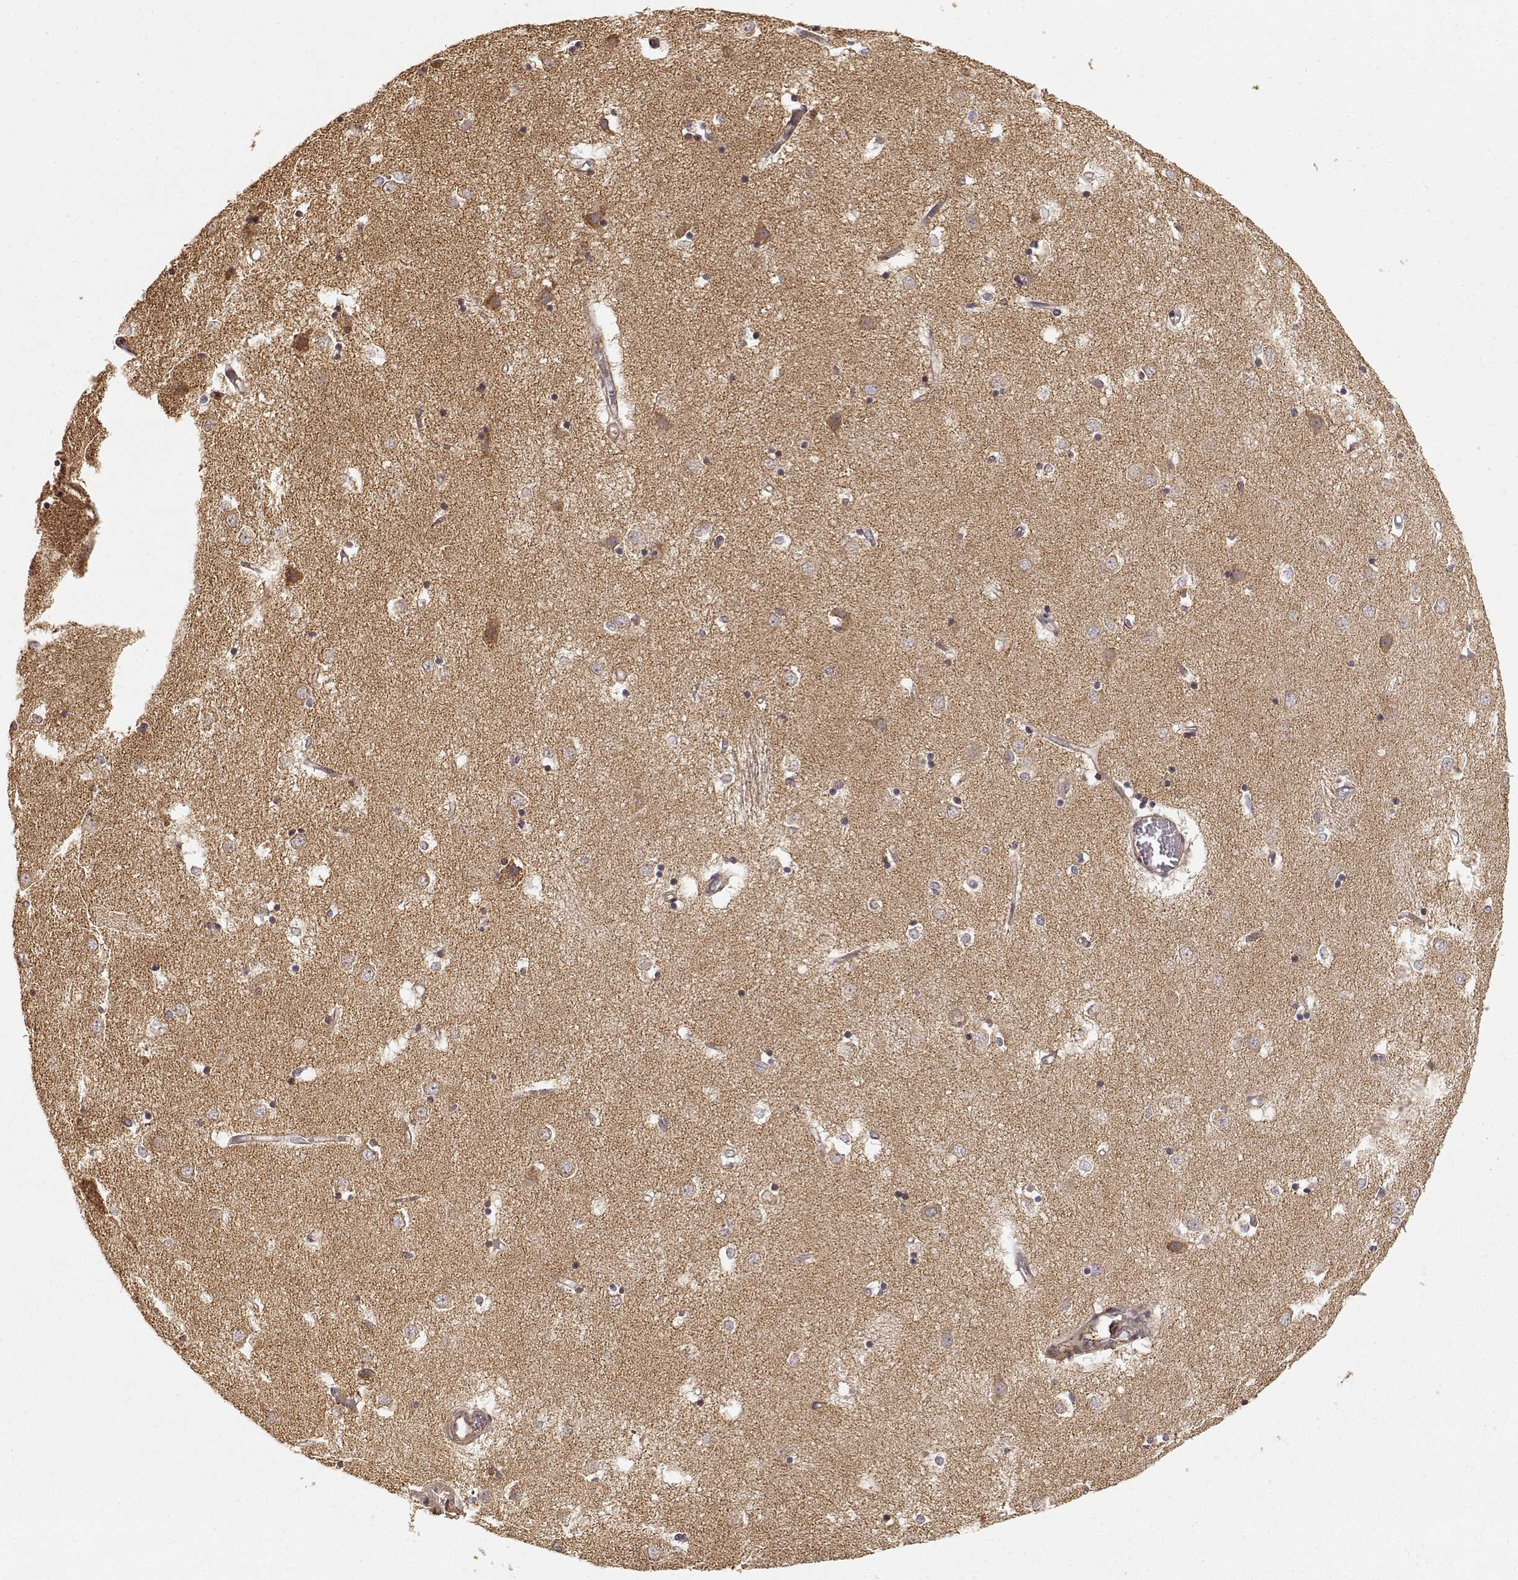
{"staining": {"intensity": "weak", "quantity": ">75%", "location": "cytoplasmic/membranous"}, "tissue": "caudate", "cell_type": "Glial cells", "image_type": "normal", "snomed": [{"axis": "morphology", "description": "Normal tissue, NOS"}, {"axis": "topography", "description": "Lateral ventricle wall"}], "caption": "A micrograph showing weak cytoplasmic/membranous staining in about >75% of glial cells in benign caudate, as visualized by brown immunohistochemical staining.", "gene": "PICK1", "patient": {"sex": "male", "age": 54}}